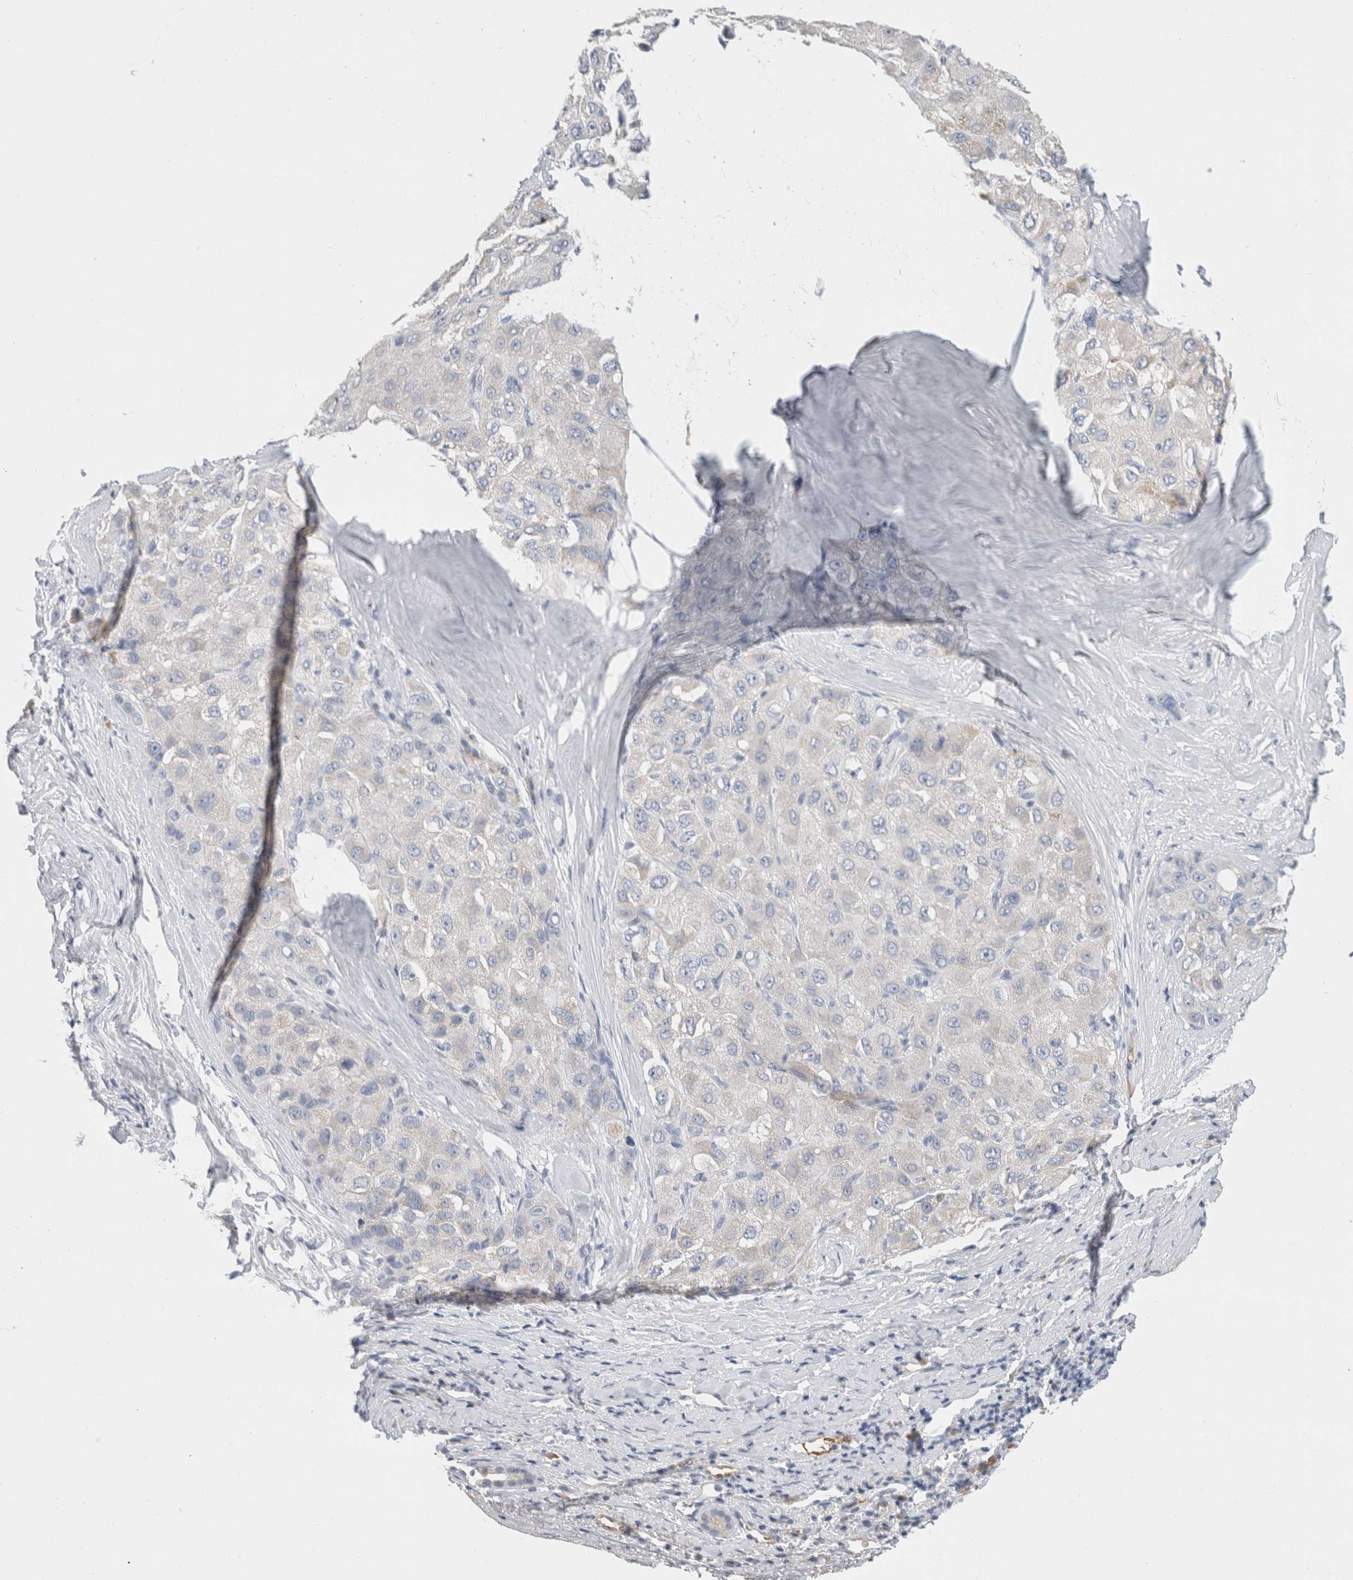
{"staining": {"intensity": "negative", "quantity": "none", "location": "none"}, "tissue": "liver cancer", "cell_type": "Tumor cells", "image_type": "cancer", "snomed": [{"axis": "morphology", "description": "Carcinoma, Hepatocellular, NOS"}, {"axis": "topography", "description": "Liver"}], "caption": "DAB immunohistochemical staining of human liver cancer (hepatocellular carcinoma) demonstrates no significant positivity in tumor cells.", "gene": "SCGB1A1", "patient": {"sex": "male", "age": 80}}